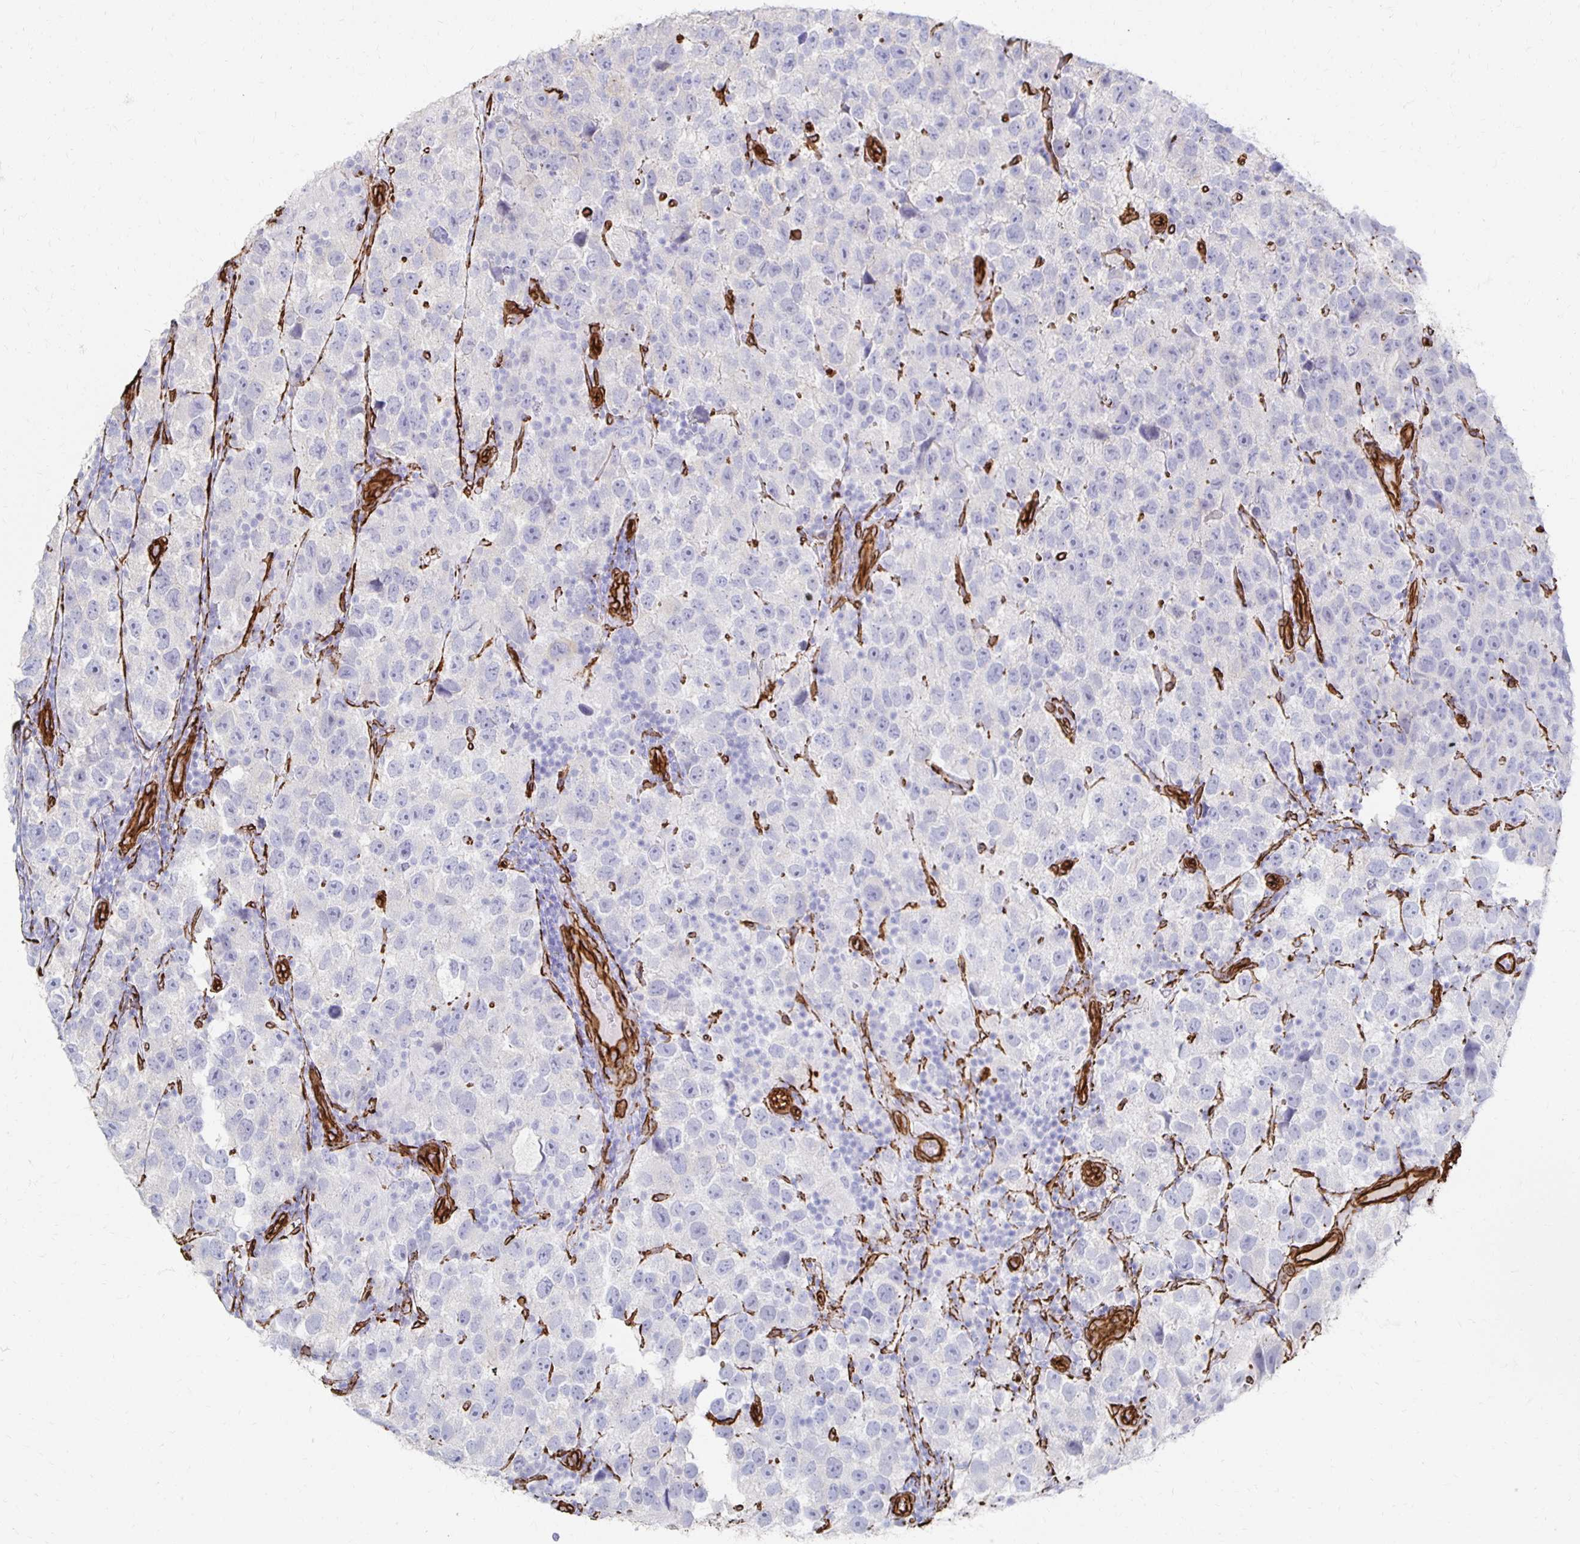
{"staining": {"intensity": "negative", "quantity": "none", "location": "none"}, "tissue": "testis cancer", "cell_type": "Tumor cells", "image_type": "cancer", "snomed": [{"axis": "morphology", "description": "Seminoma, NOS"}, {"axis": "topography", "description": "Testis"}], "caption": "This is a histopathology image of immunohistochemistry staining of testis cancer, which shows no expression in tumor cells.", "gene": "VIPR2", "patient": {"sex": "male", "age": 26}}